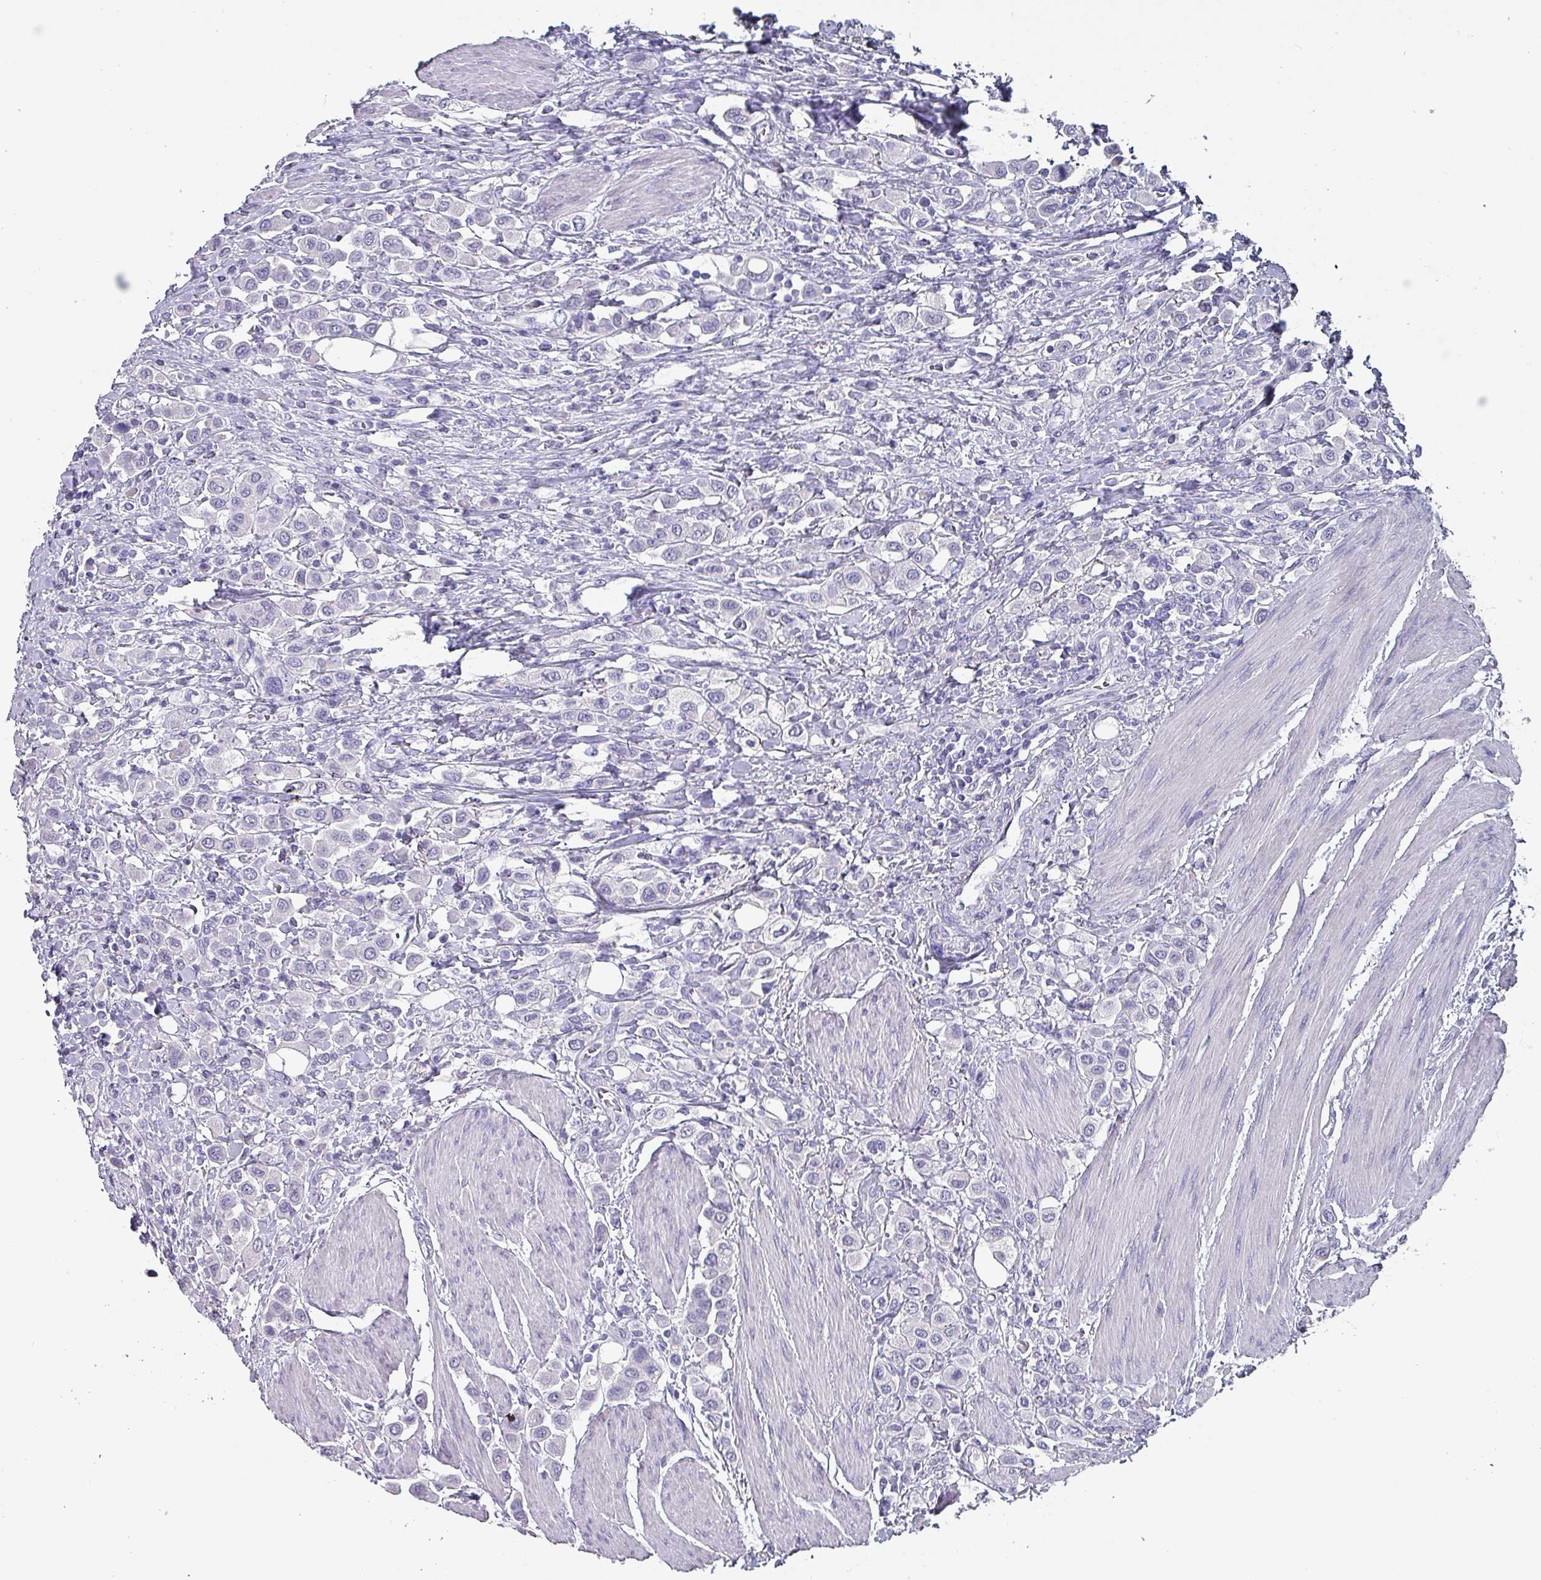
{"staining": {"intensity": "negative", "quantity": "none", "location": "none"}, "tissue": "urothelial cancer", "cell_type": "Tumor cells", "image_type": "cancer", "snomed": [{"axis": "morphology", "description": "Urothelial carcinoma, High grade"}, {"axis": "topography", "description": "Urinary bladder"}], "caption": "High-grade urothelial carcinoma was stained to show a protein in brown. There is no significant staining in tumor cells. (IHC, brightfield microscopy, high magnification).", "gene": "INS-IGF2", "patient": {"sex": "male", "age": 50}}